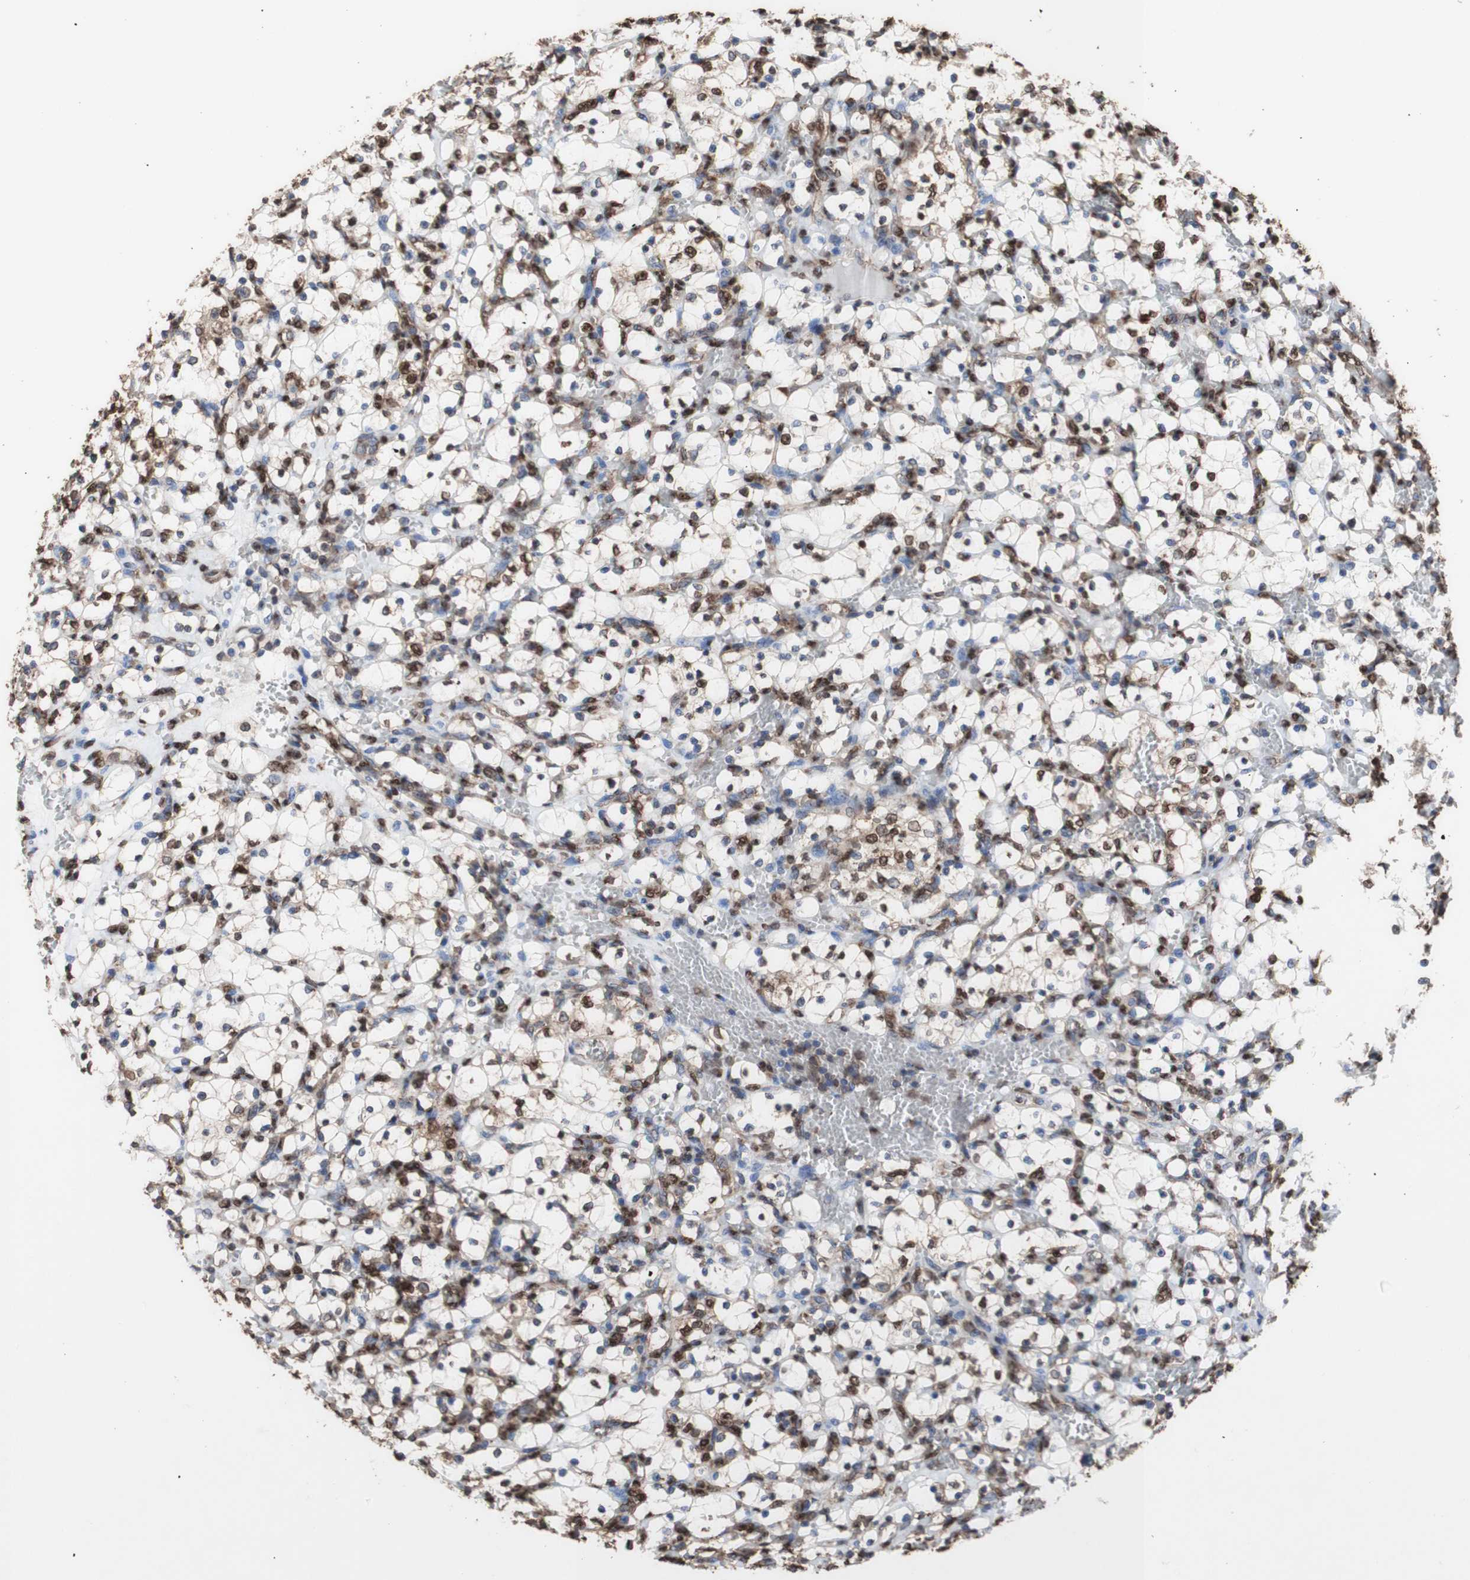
{"staining": {"intensity": "strong", "quantity": "25%-75%", "location": "cytoplasmic/membranous,nuclear"}, "tissue": "renal cancer", "cell_type": "Tumor cells", "image_type": "cancer", "snomed": [{"axis": "morphology", "description": "Adenocarcinoma, NOS"}, {"axis": "topography", "description": "Kidney"}], "caption": "Renal cancer tissue shows strong cytoplasmic/membranous and nuclear expression in about 25%-75% of tumor cells, visualized by immunohistochemistry. Ihc stains the protein of interest in brown and the nuclei are stained blue.", "gene": "PIDD1", "patient": {"sex": "female", "age": 69}}